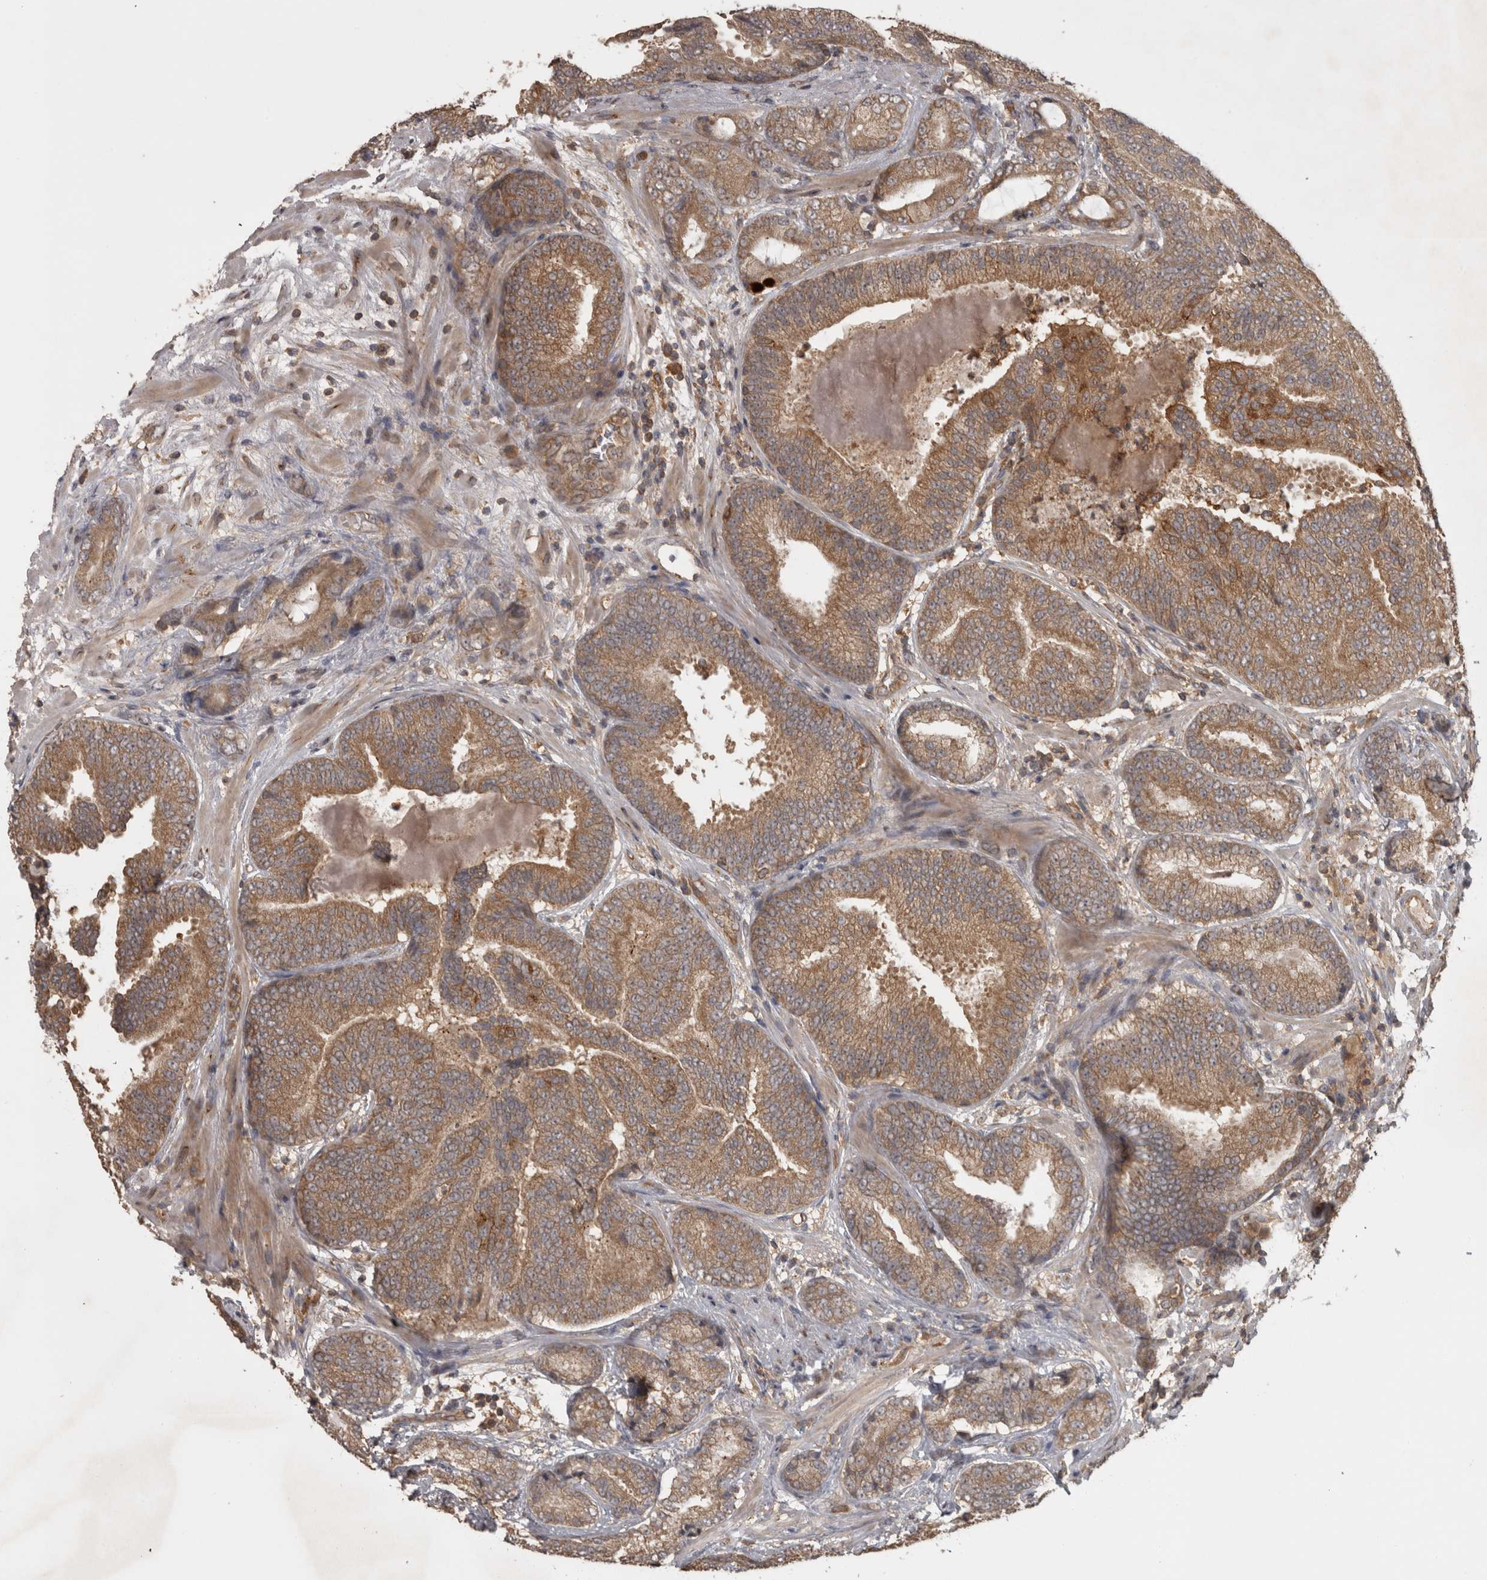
{"staining": {"intensity": "moderate", "quantity": ">75%", "location": "cytoplasmic/membranous"}, "tissue": "prostate cancer", "cell_type": "Tumor cells", "image_type": "cancer", "snomed": [{"axis": "morphology", "description": "Adenocarcinoma, High grade"}, {"axis": "topography", "description": "Prostate"}], "caption": "High-power microscopy captured an immunohistochemistry micrograph of prostate adenocarcinoma (high-grade), revealing moderate cytoplasmic/membranous expression in about >75% of tumor cells.", "gene": "MICU3", "patient": {"sex": "male", "age": 55}}